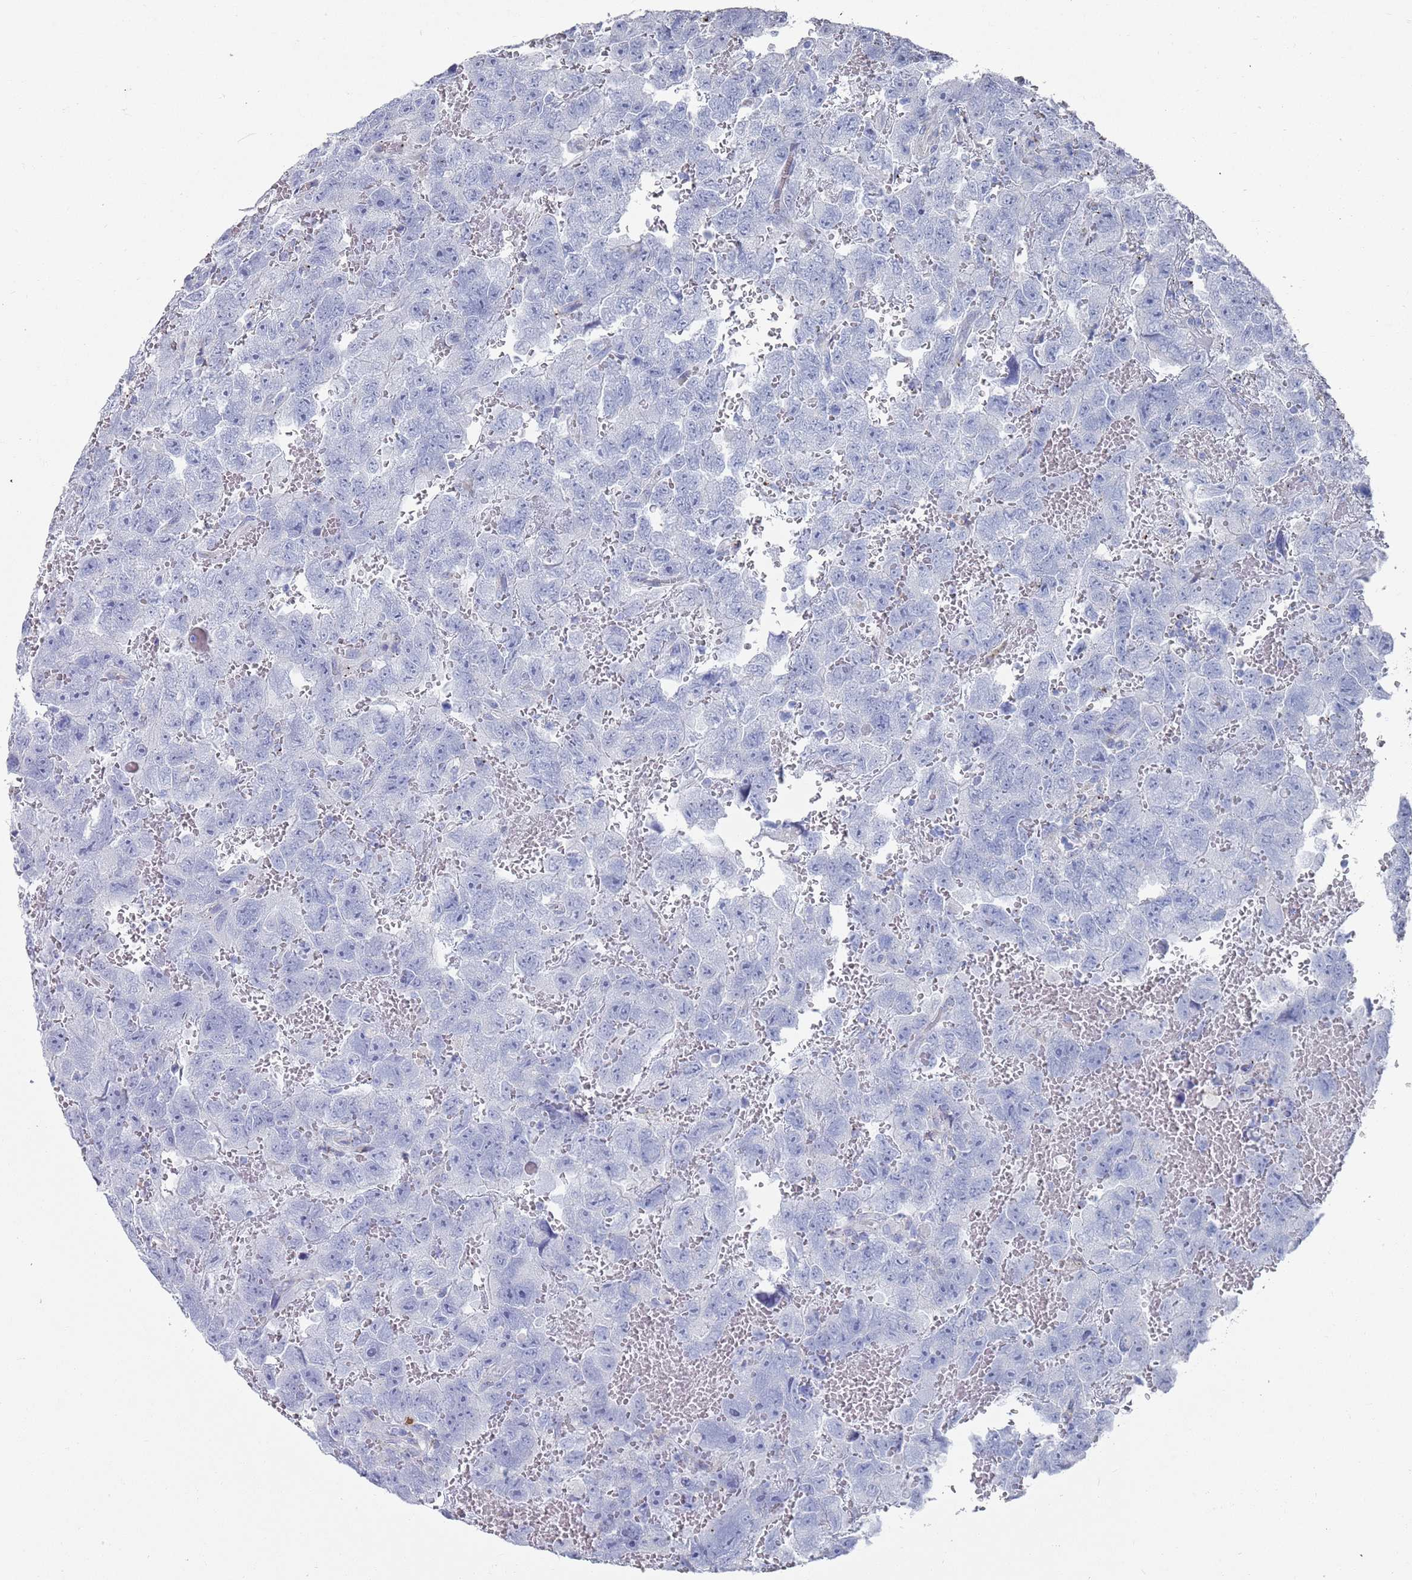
{"staining": {"intensity": "negative", "quantity": "none", "location": "none"}, "tissue": "testis cancer", "cell_type": "Tumor cells", "image_type": "cancer", "snomed": [{"axis": "morphology", "description": "Carcinoma, Embryonal, NOS"}, {"axis": "topography", "description": "Testis"}], "caption": "DAB immunohistochemical staining of testis cancer exhibits no significant expression in tumor cells.", "gene": "MAT1A", "patient": {"sex": "male", "age": 45}}